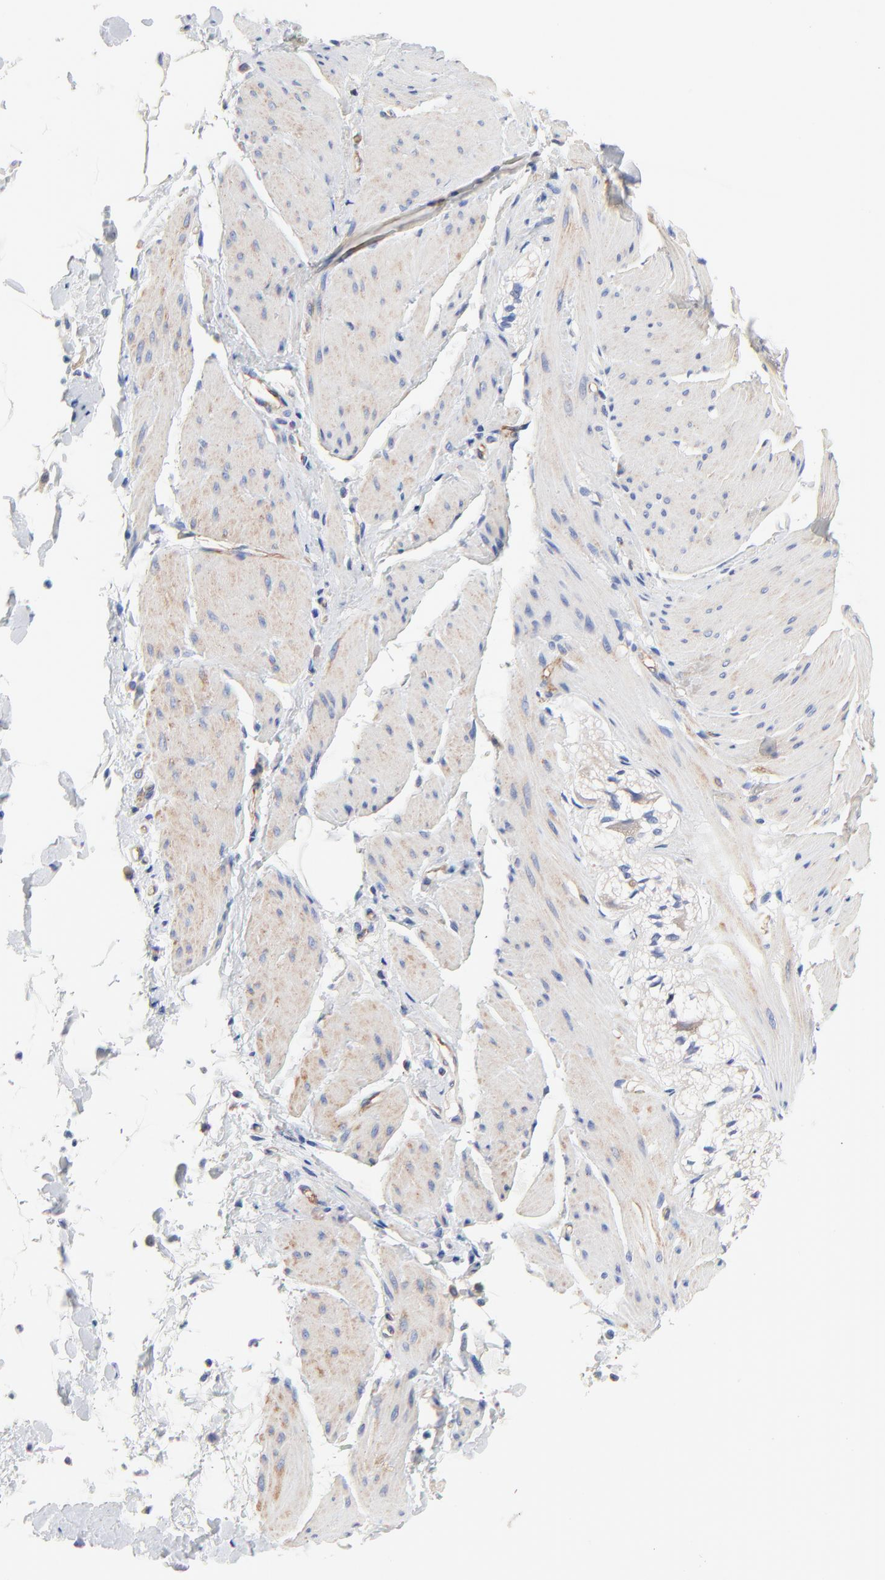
{"staining": {"intensity": "moderate", "quantity": ">75%", "location": "cytoplasmic/membranous"}, "tissue": "smooth muscle", "cell_type": "Smooth muscle cells", "image_type": "normal", "snomed": [{"axis": "morphology", "description": "Normal tissue, NOS"}, {"axis": "topography", "description": "Smooth muscle"}, {"axis": "topography", "description": "Colon"}], "caption": "Immunohistochemical staining of unremarkable human smooth muscle exhibits >75% levels of moderate cytoplasmic/membranous protein staining in approximately >75% of smooth muscle cells. Nuclei are stained in blue.", "gene": "CD2AP", "patient": {"sex": "male", "age": 67}}